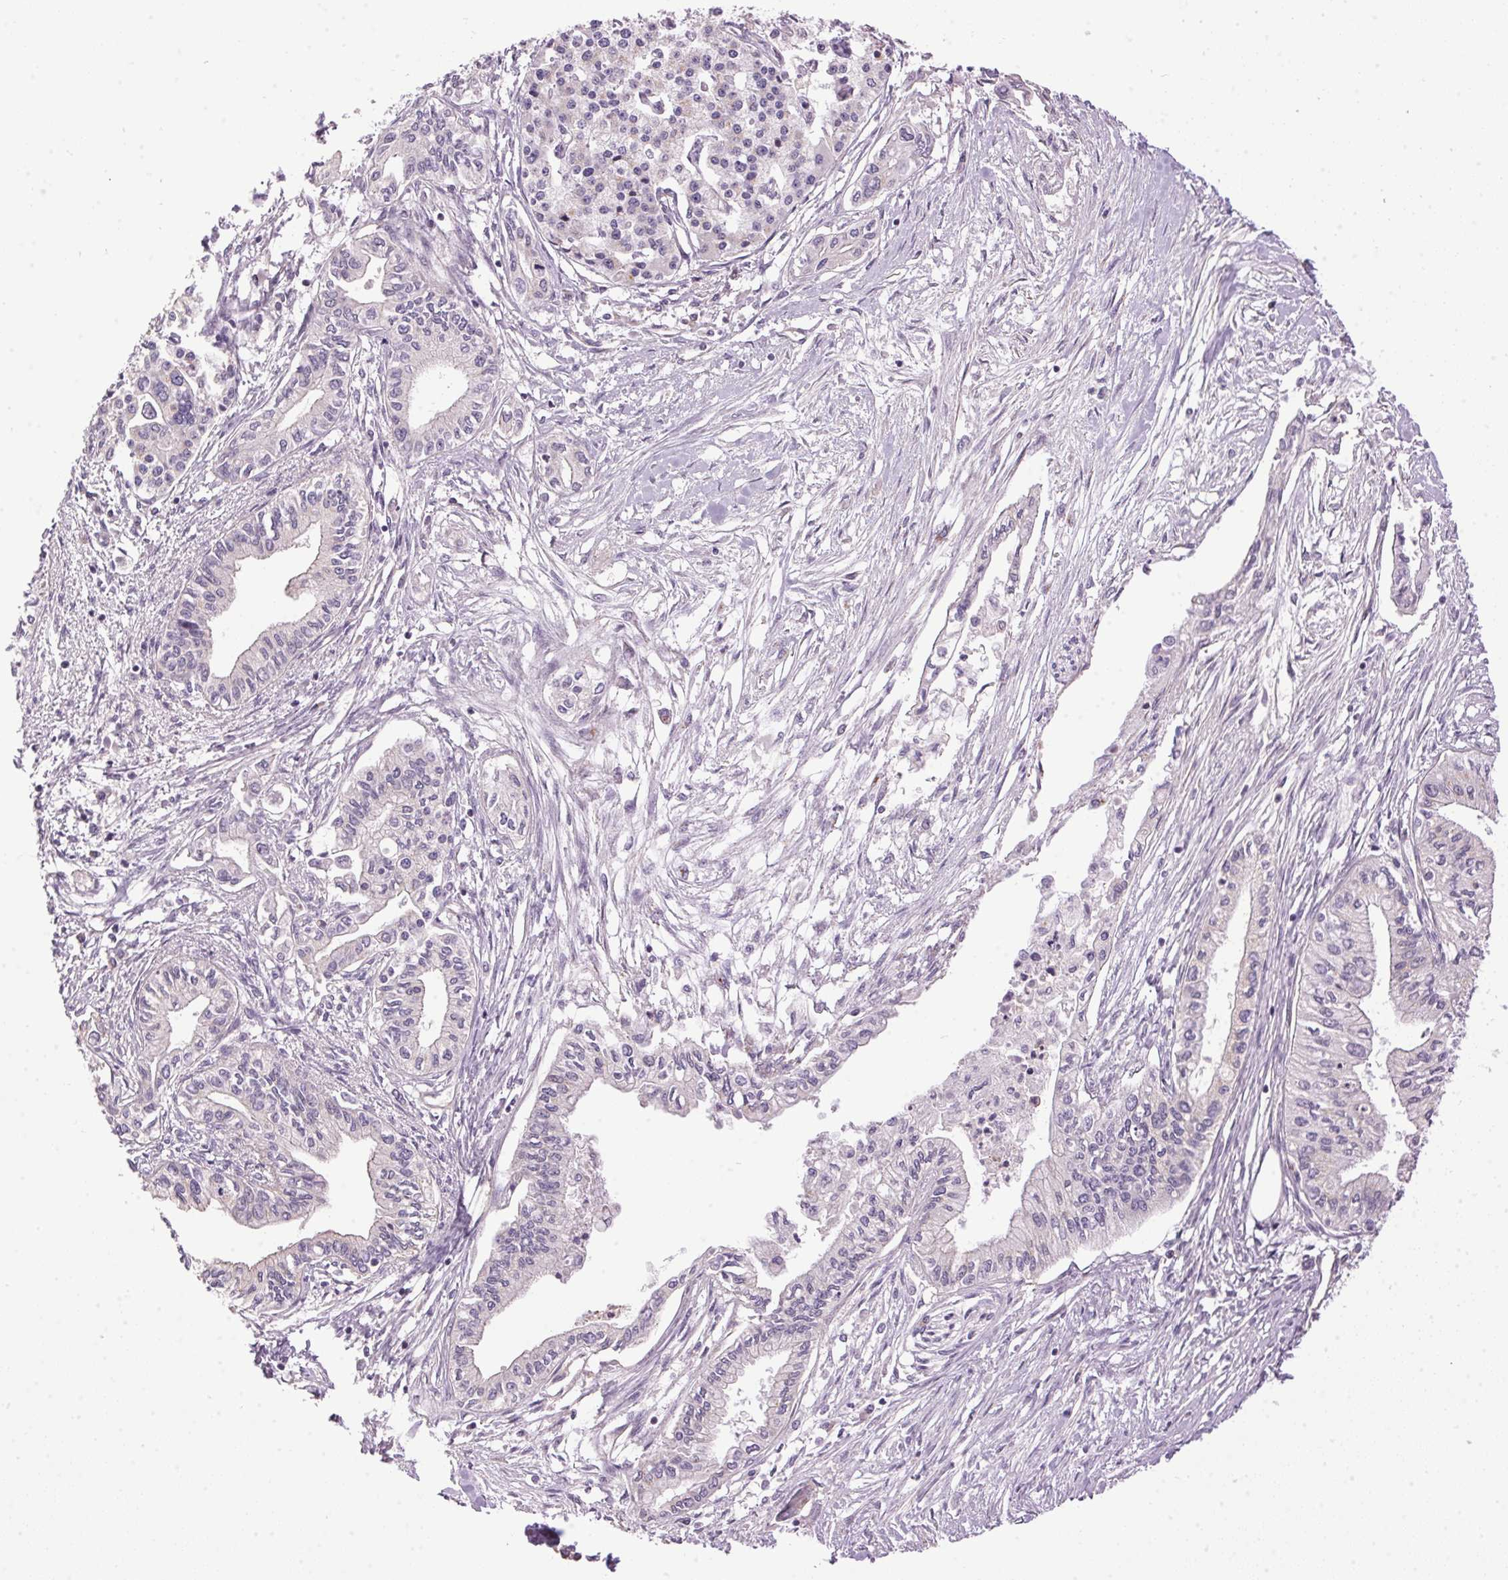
{"staining": {"intensity": "negative", "quantity": "none", "location": "none"}, "tissue": "pancreatic cancer", "cell_type": "Tumor cells", "image_type": "cancer", "snomed": [{"axis": "morphology", "description": "Adenocarcinoma, NOS"}, {"axis": "topography", "description": "Pancreas"}], "caption": "The micrograph shows no staining of tumor cells in pancreatic cancer (adenocarcinoma).", "gene": "GOLPH3", "patient": {"sex": "male", "age": 60}}